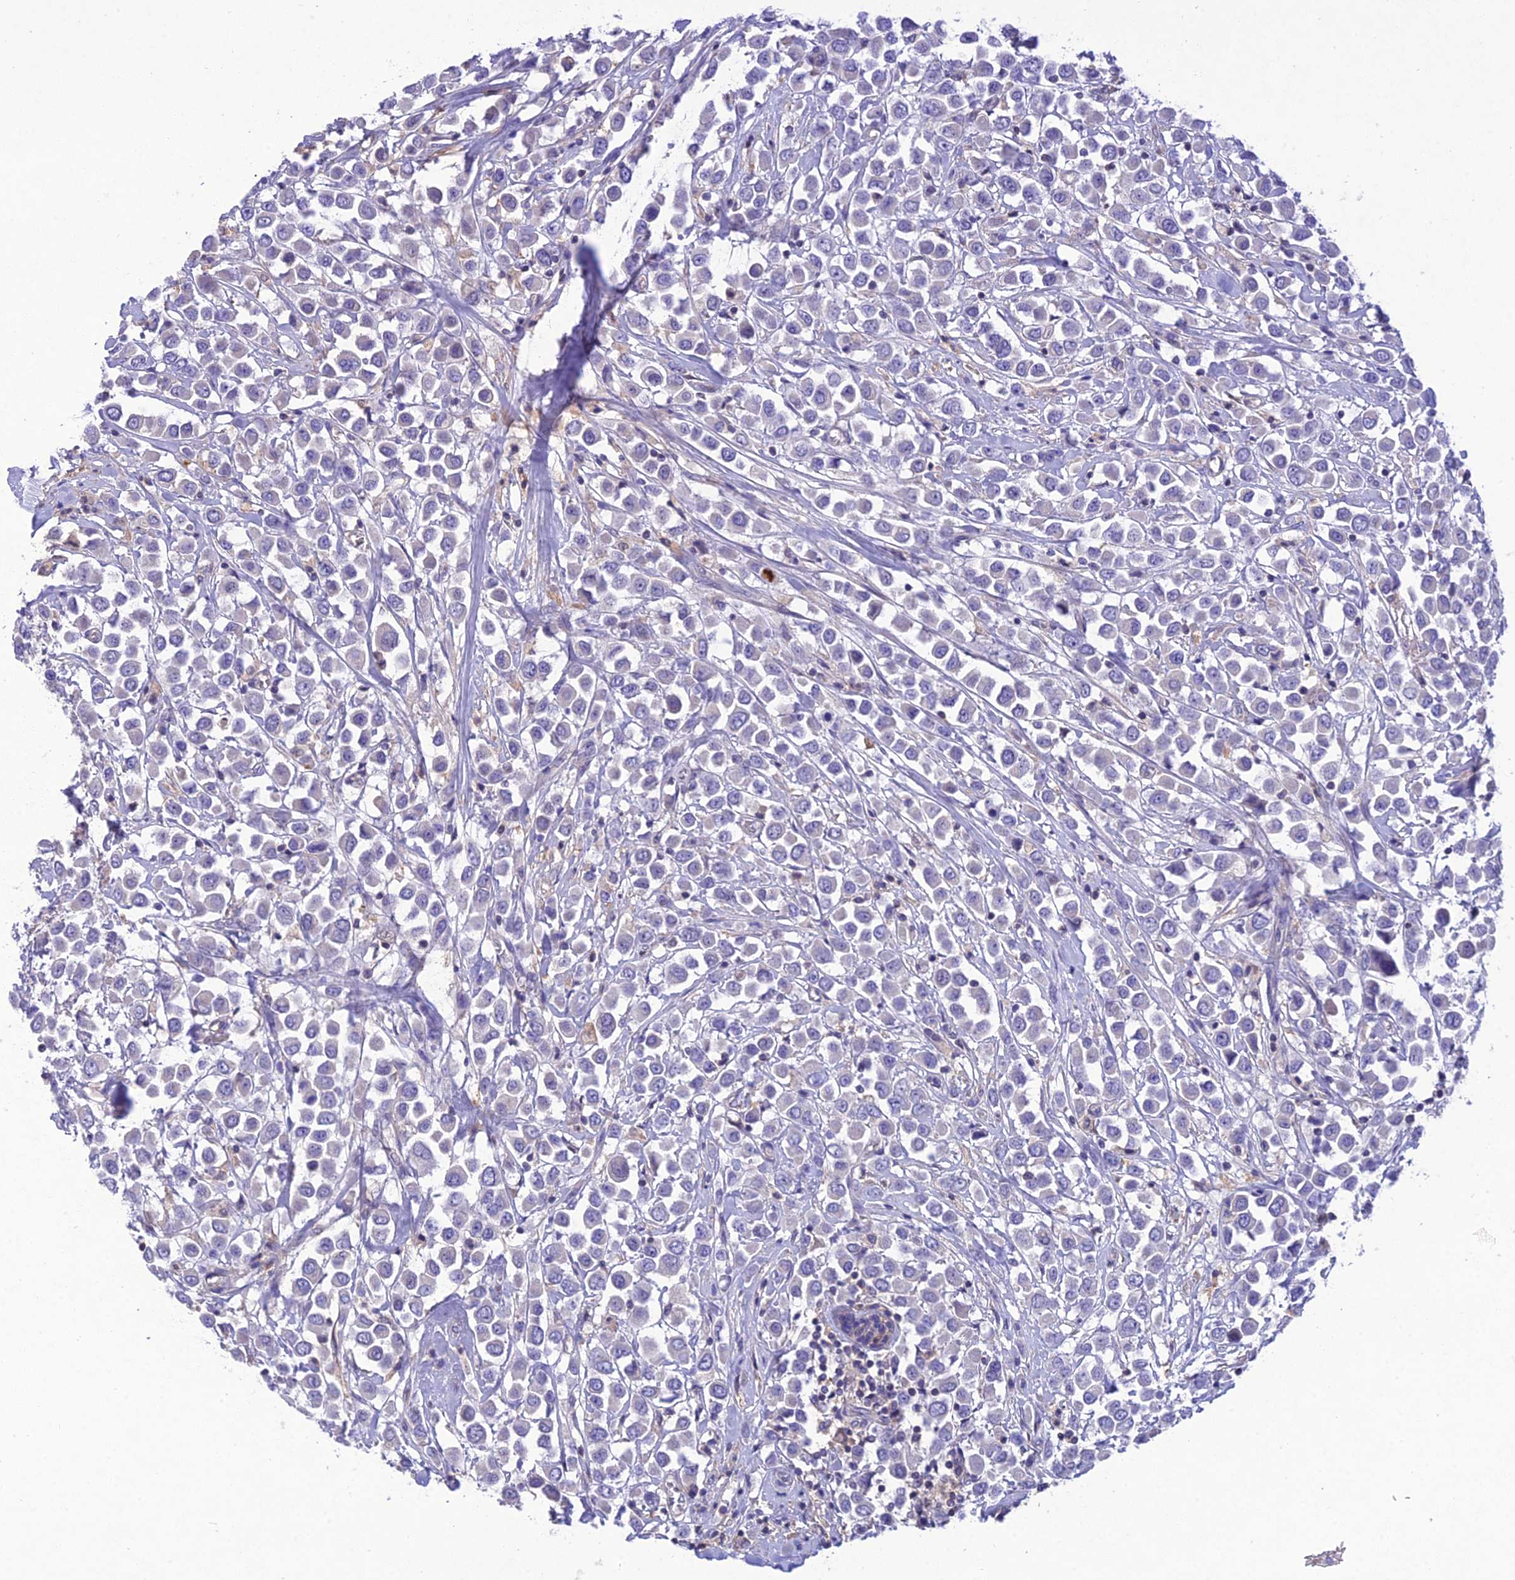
{"staining": {"intensity": "negative", "quantity": "none", "location": "none"}, "tissue": "breast cancer", "cell_type": "Tumor cells", "image_type": "cancer", "snomed": [{"axis": "morphology", "description": "Duct carcinoma"}, {"axis": "topography", "description": "Breast"}], "caption": "Tumor cells are negative for protein expression in human breast intraductal carcinoma. (DAB IHC visualized using brightfield microscopy, high magnification).", "gene": "SNX24", "patient": {"sex": "female", "age": 61}}